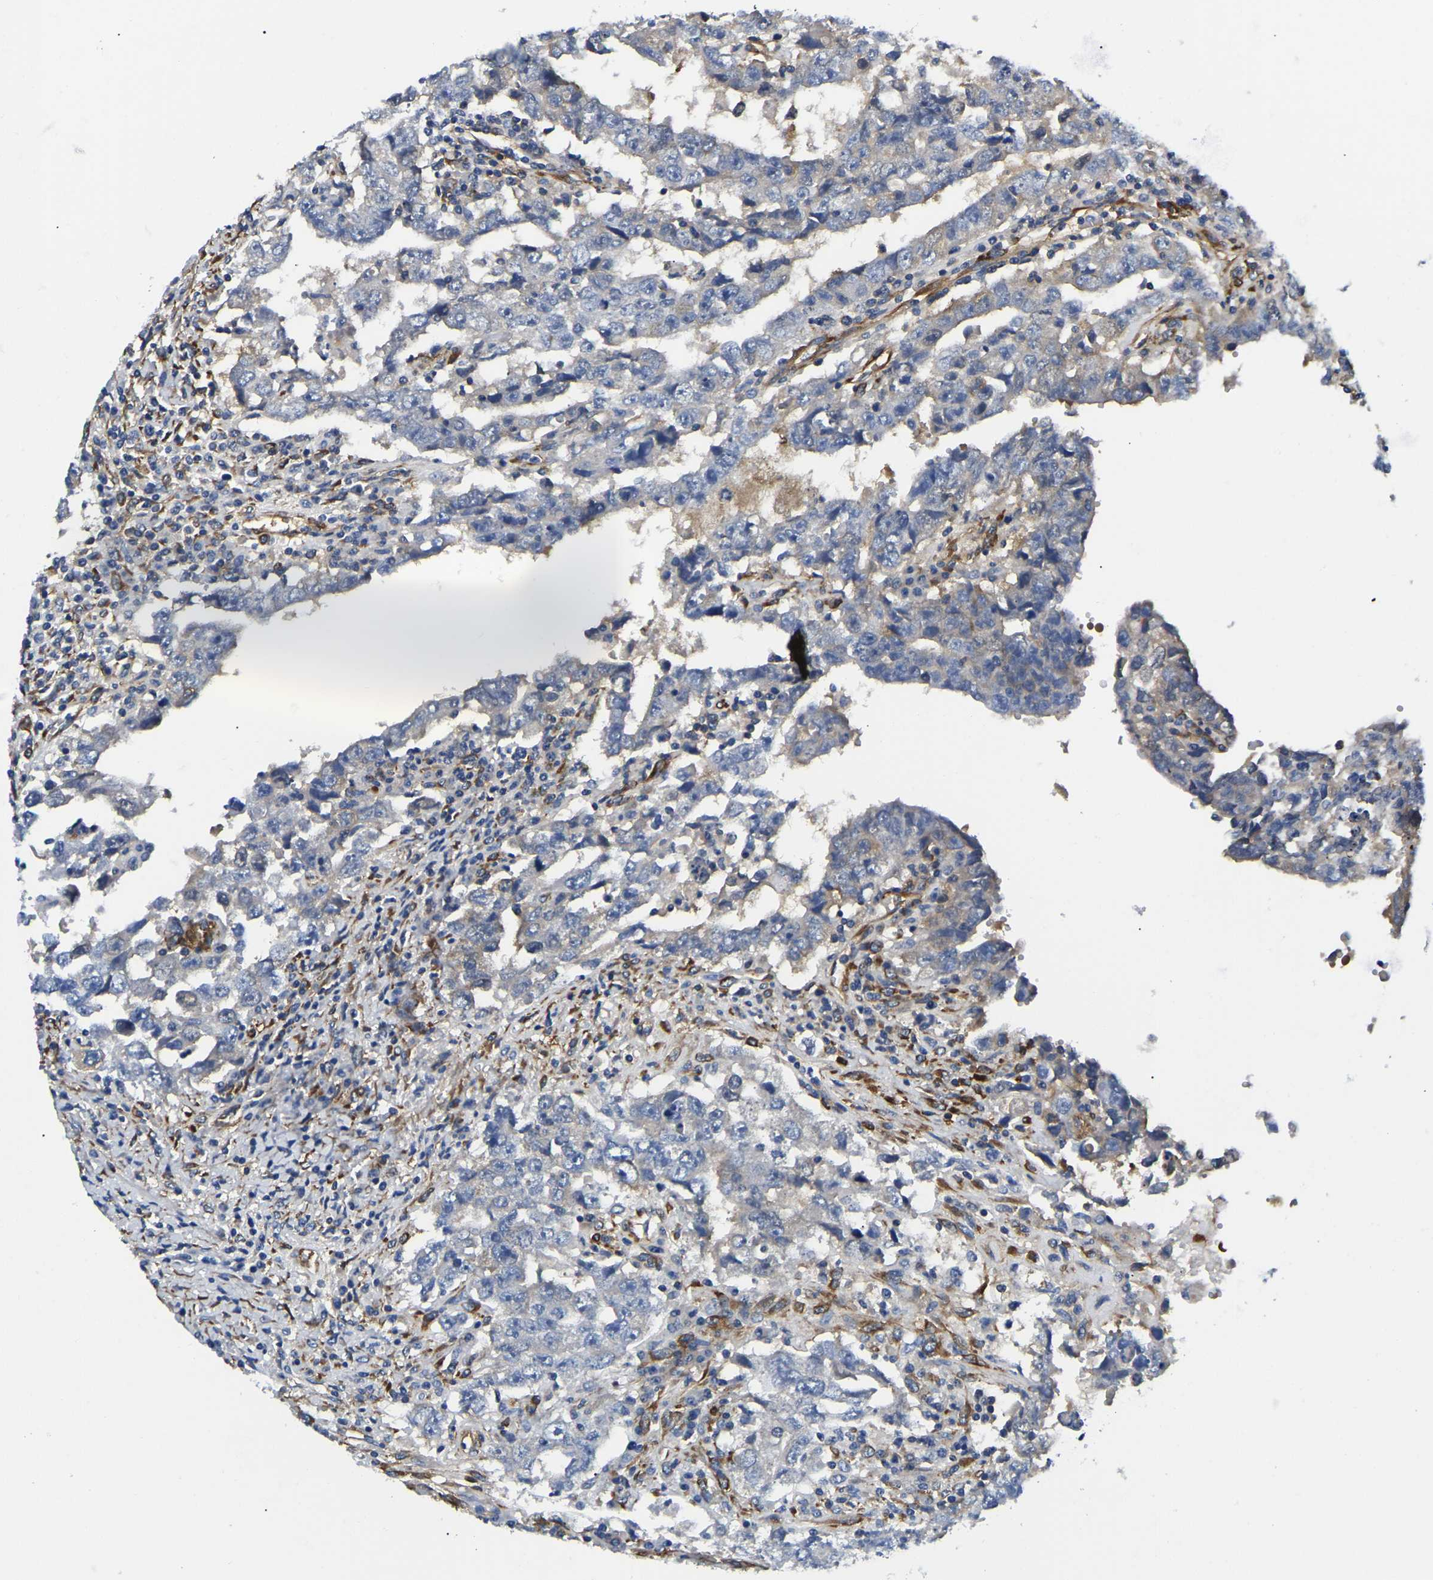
{"staining": {"intensity": "negative", "quantity": "none", "location": "none"}, "tissue": "testis cancer", "cell_type": "Tumor cells", "image_type": "cancer", "snomed": [{"axis": "morphology", "description": "Carcinoma, Embryonal, NOS"}, {"axis": "topography", "description": "Testis"}], "caption": "Tumor cells show no significant staining in testis cancer.", "gene": "DUSP8", "patient": {"sex": "male", "age": 26}}